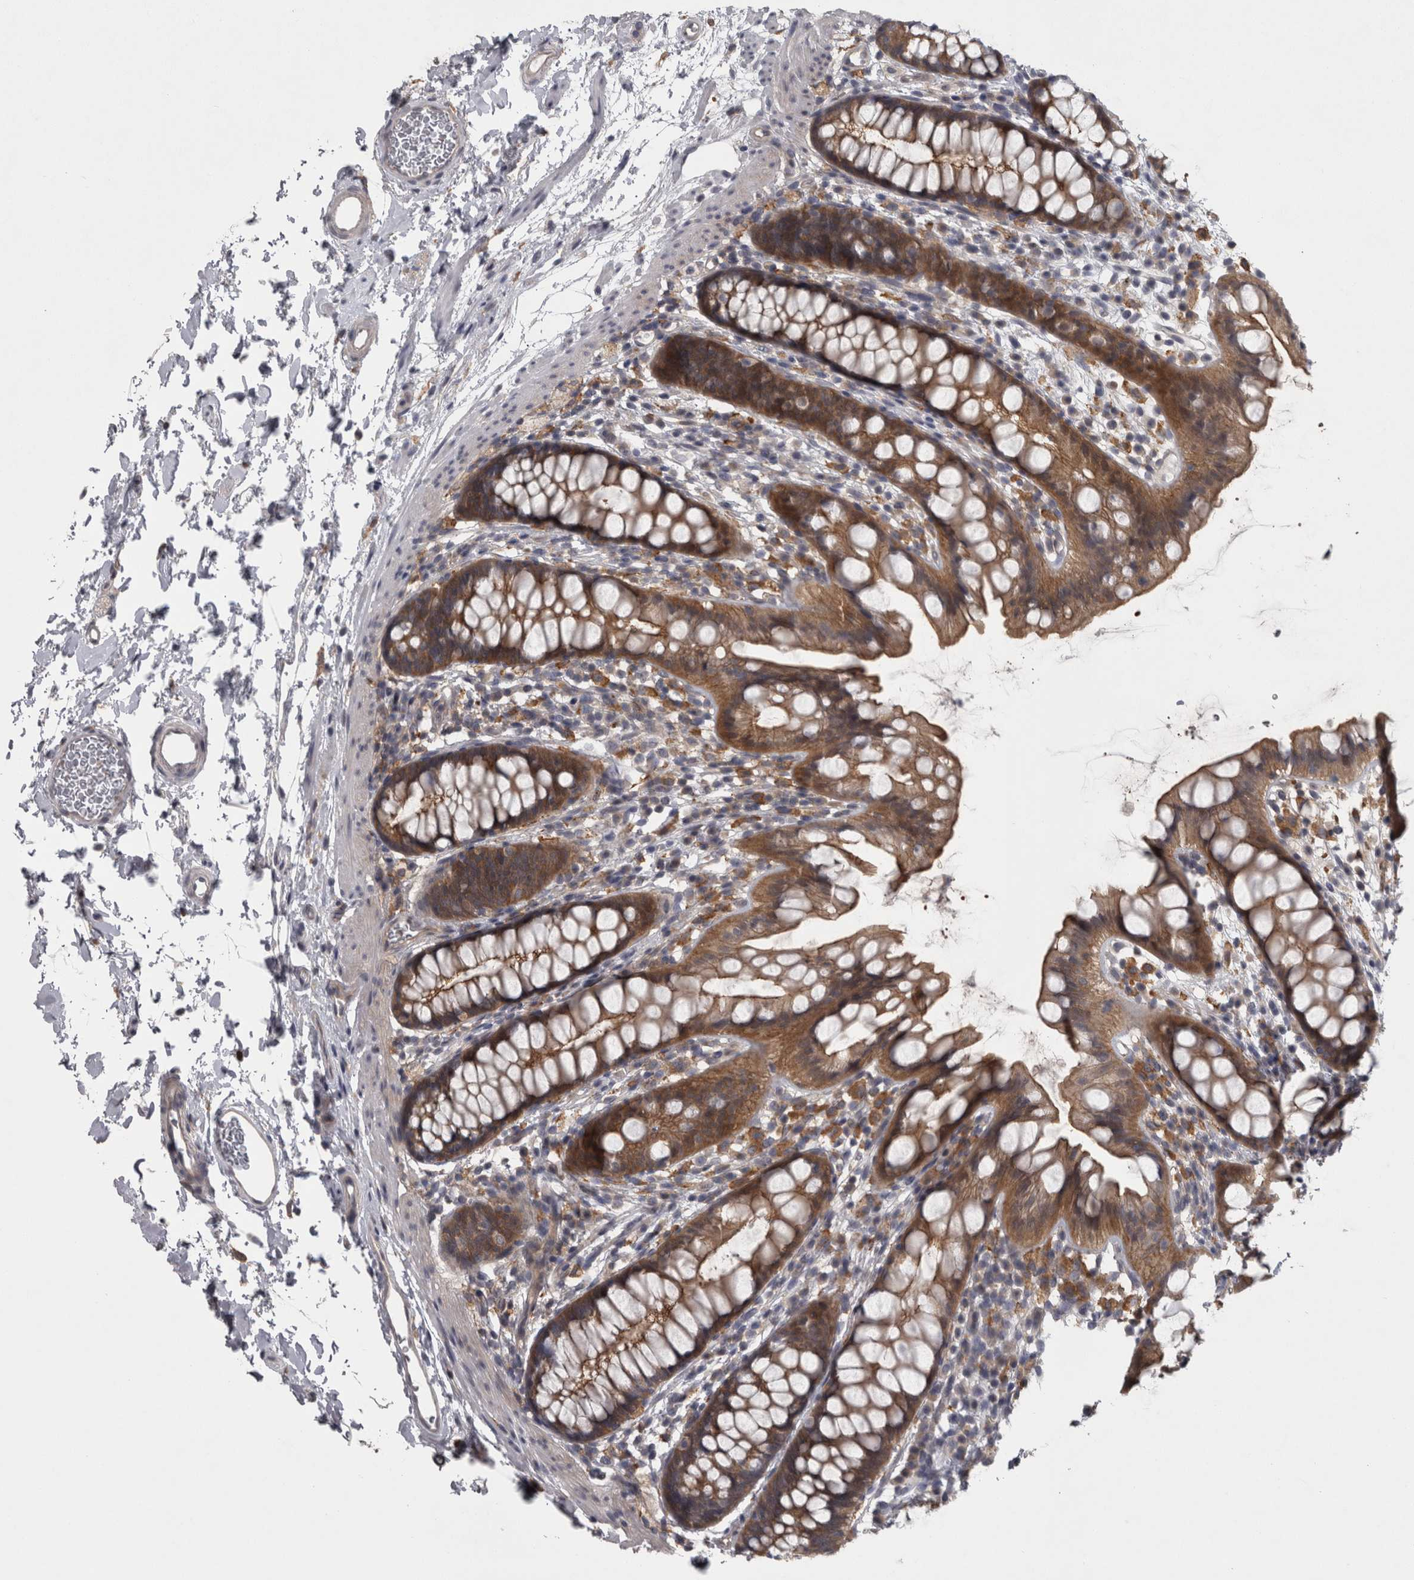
{"staining": {"intensity": "moderate", "quantity": ">75%", "location": "cytoplasmic/membranous"}, "tissue": "rectum", "cell_type": "Glandular cells", "image_type": "normal", "snomed": [{"axis": "morphology", "description": "Normal tissue, NOS"}, {"axis": "topography", "description": "Rectum"}], "caption": "DAB (3,3'-diaminobenzidine) immunohistochemical staining of benign rectum exhibits moderate cytoplasmic/membranous protein positivity in about >75% of glandular cells.", "gene": "PRKCI", "patient": {"sex": "female", "age": 65}}